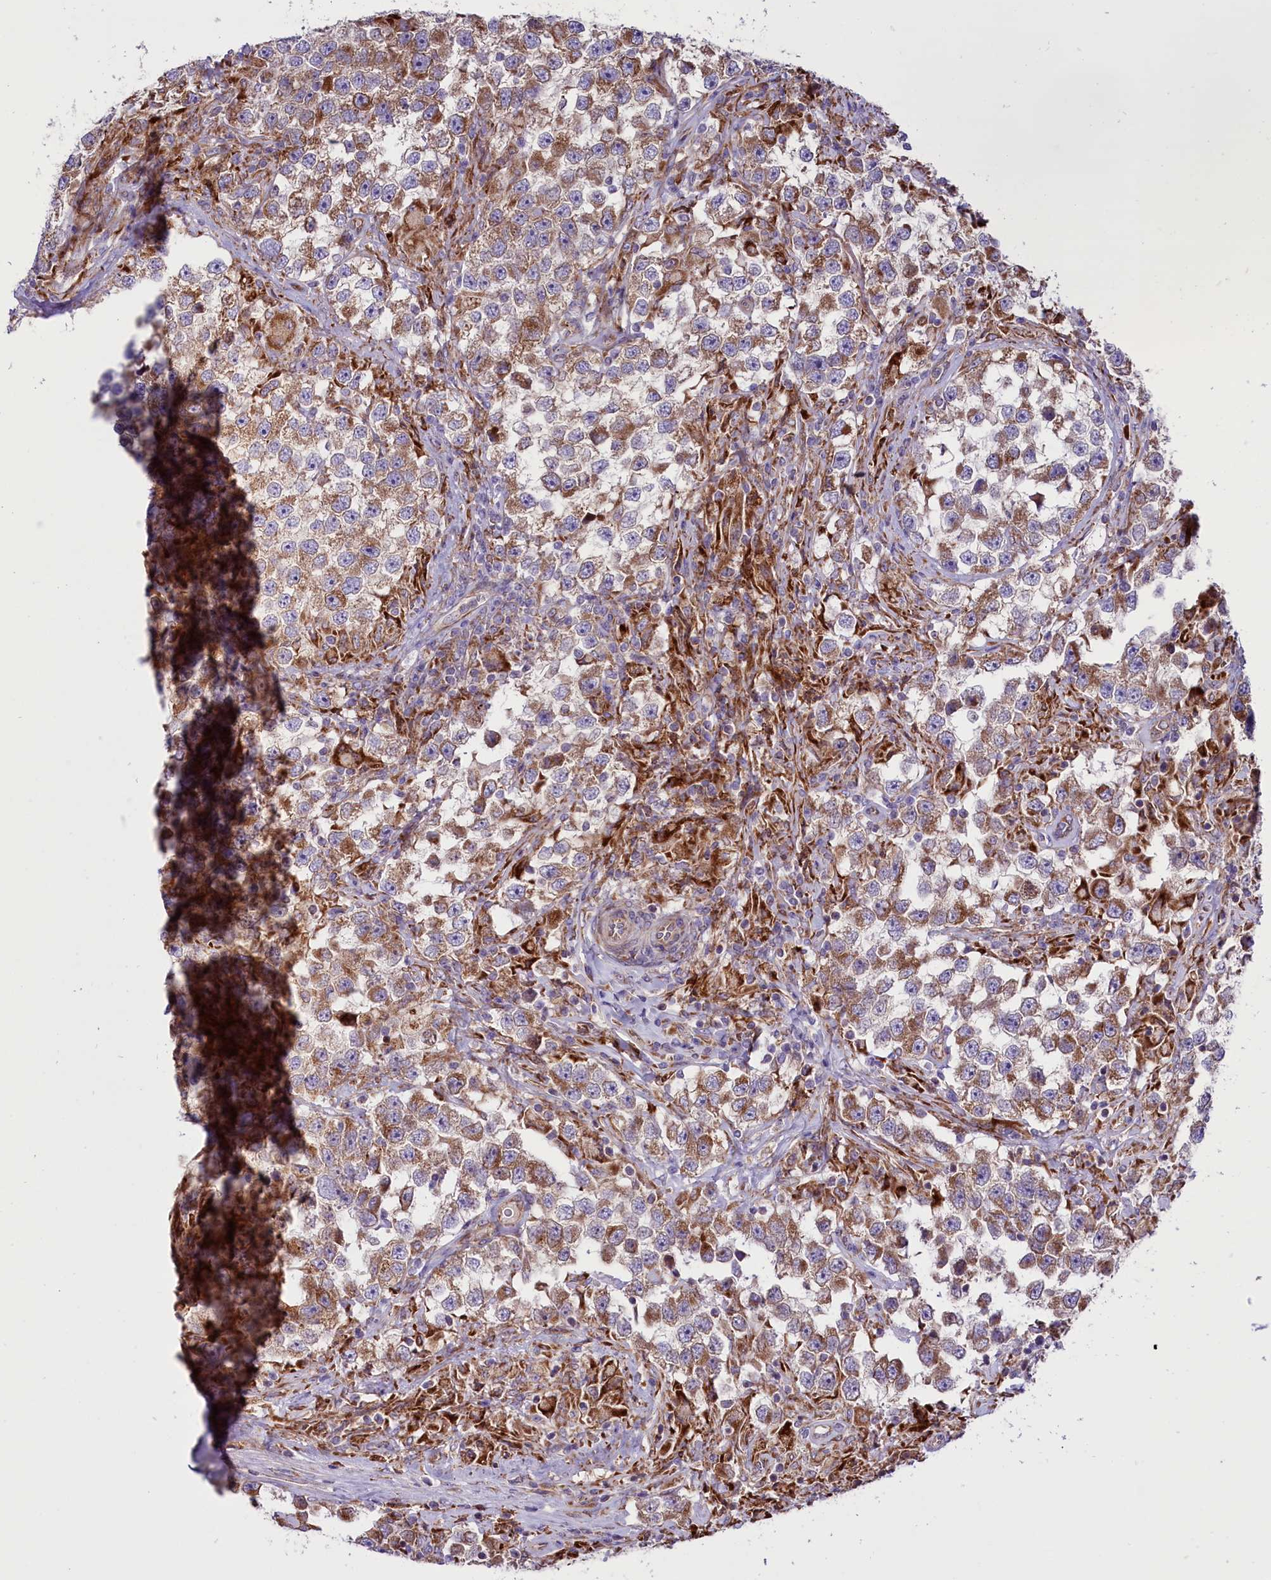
{"staining": {"intensity": "moderate", "quantity": ">75%", "location": "cytoplasmic/membranous"}, "tissue": "testis cancer", "cell_type": "Tumor cells", "image_type": "cancer", "snomed": [{"axis": "morphology", "description": "Seminoma, NOS"}, {"axis": "topography", "description": "Testis"}], "caption": "This photomicrograph shows immunohistochemistry staining of human testis seminoma, with medium moderate cytoplasmic/membranous expression in approximately >75% of tumor cells.", "gene": "PTPRU", "patient": {"sex": "male", "age": 46}}